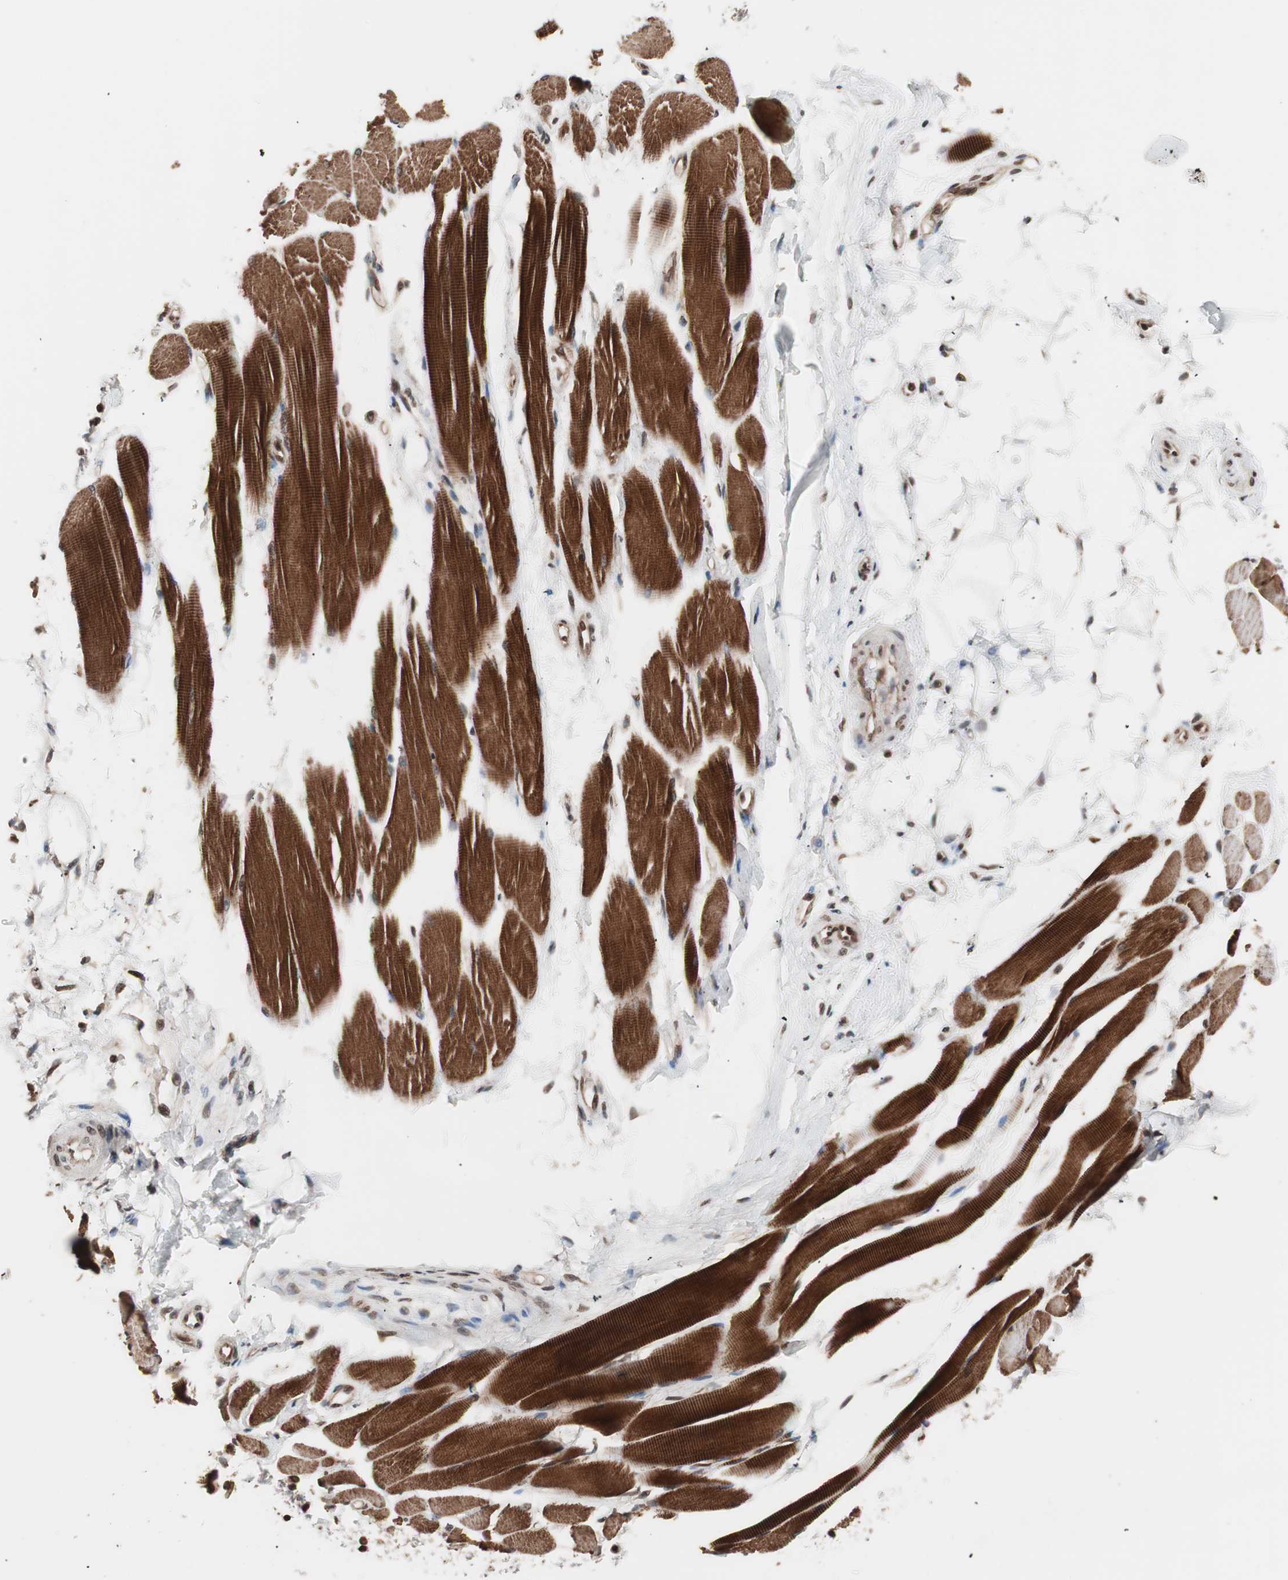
{"staining": {"intensity": "strong", "quantity": ">75%", "location": "cytoplasmic/membranous"}, "tissue": "skeletal muscle", "cell_type": "Myocytes", "image_type": "normal", "snomed": [{"axis": "morphology", "description": "Normal tissue, NOS"}, {"axis": "topography", "description": "Skeletal muscle"}, {"axis": "topography", "description": "Peripheral nerve tissue"}], "caption": "Immunohistochemical staining of unremarkable skeletal muscle demonstrates strong cytoplasmic/membranous protein expression in about >75% of myocytes. The protein of interest is stained brown, and the nuclei are stained in blue (DAB IHC with brightfield microscopy, high magnification).", "gene": "ZFC3H1", "patient": {"sex": "female", "age": 84}}